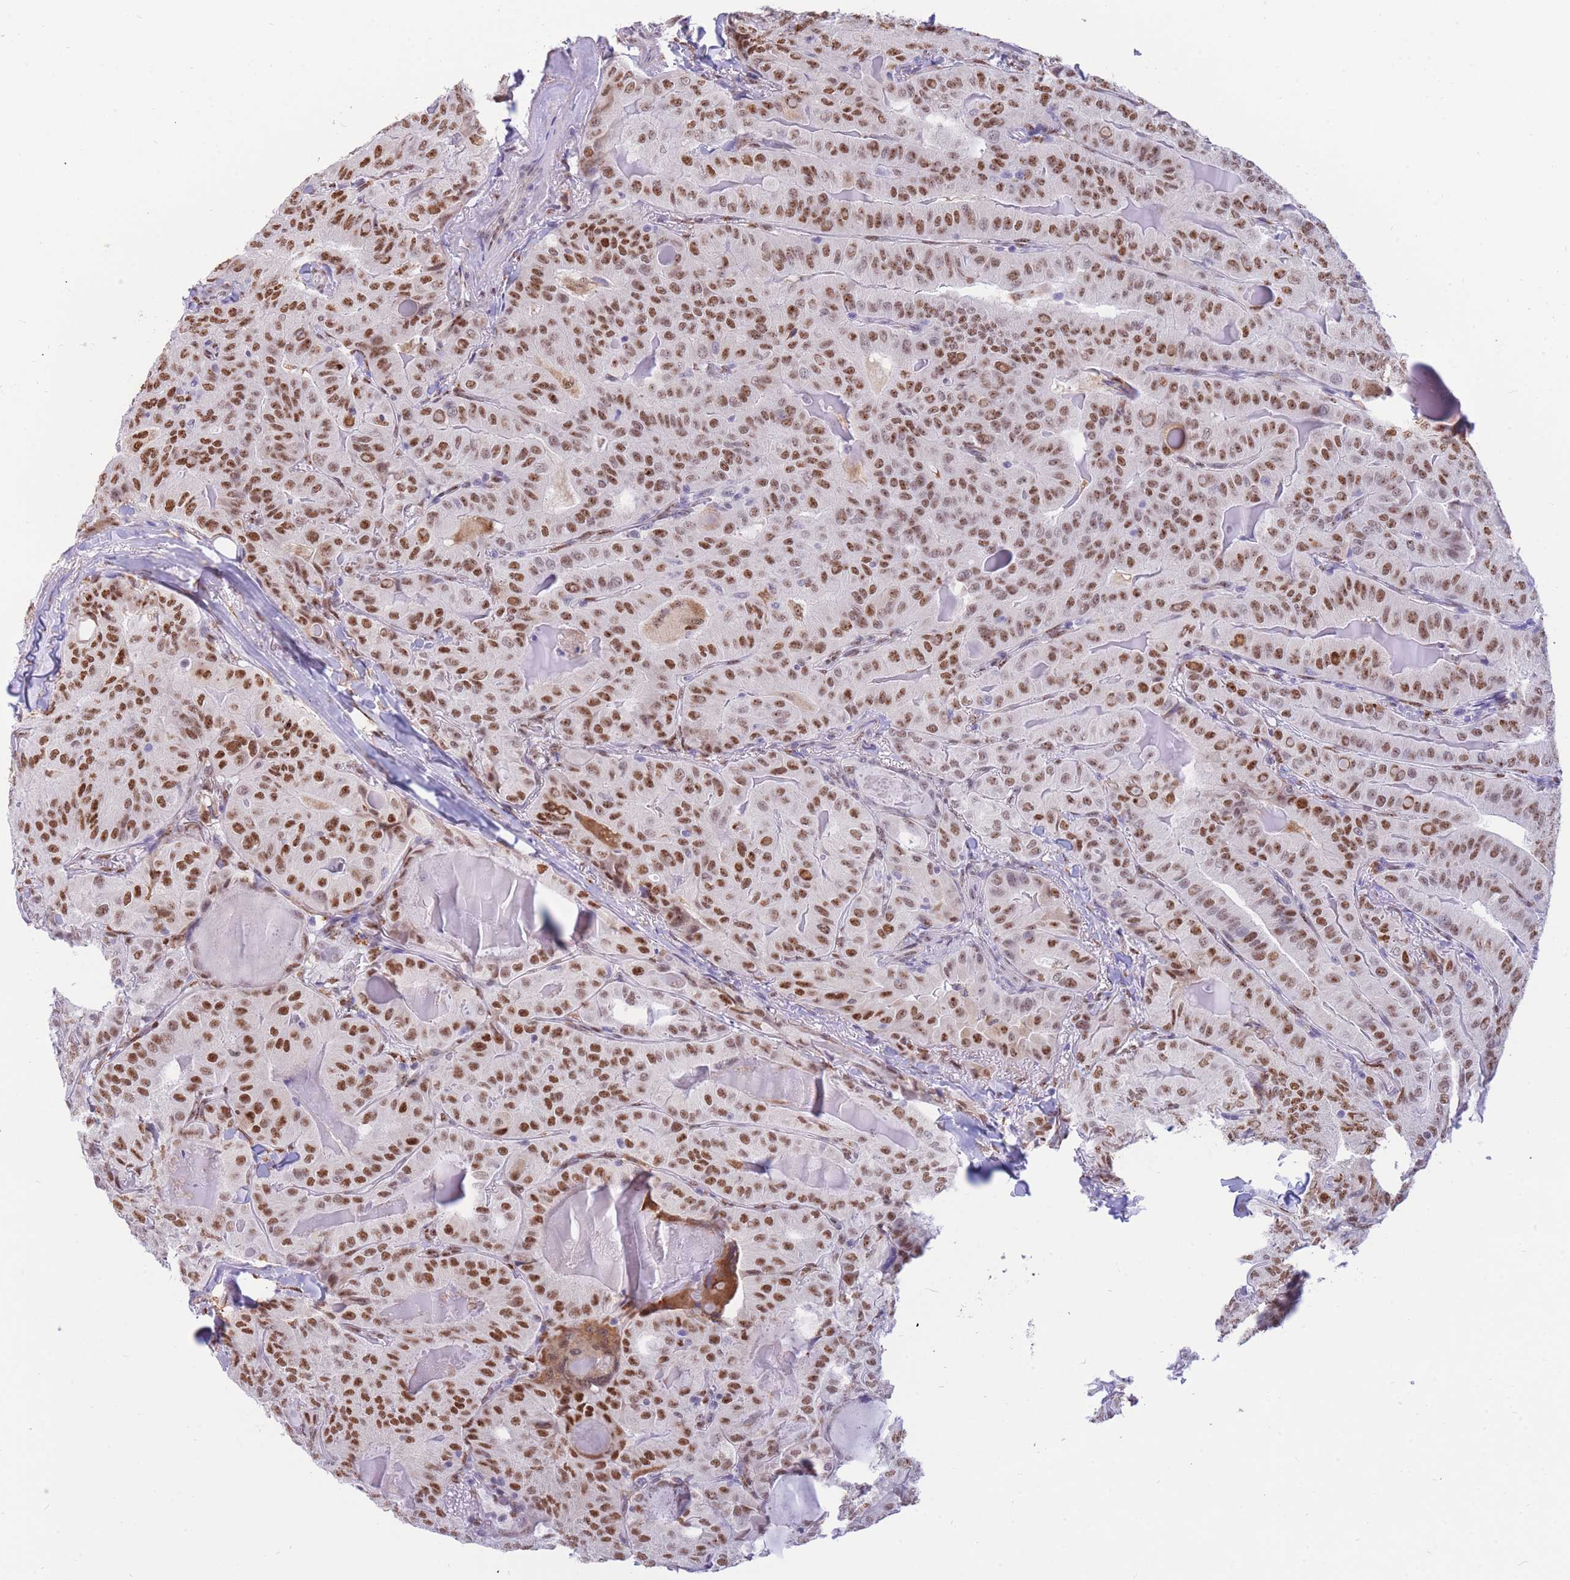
{"staining": {"intensity": "moderate", "quantity": ">75%", "location": "nuclear"}, "tissue": "thyroid cancer", "cell_type": "Tumor cells", "image_type": "cancer", "snomed": [{"axis": "morphology", "description": "Papillary adenocarcinoma, NOS"}, {"axis": "topography", "description": "Thyroid gland"}], "caption": "Immunohistochemical staining of thyroid papillary adenocarcinoma shows moderate nuclear protein staining in approximately >75% of tumor cells.", "gene": "FAM153A", "patient": {"sex": "female", "age": 68}}